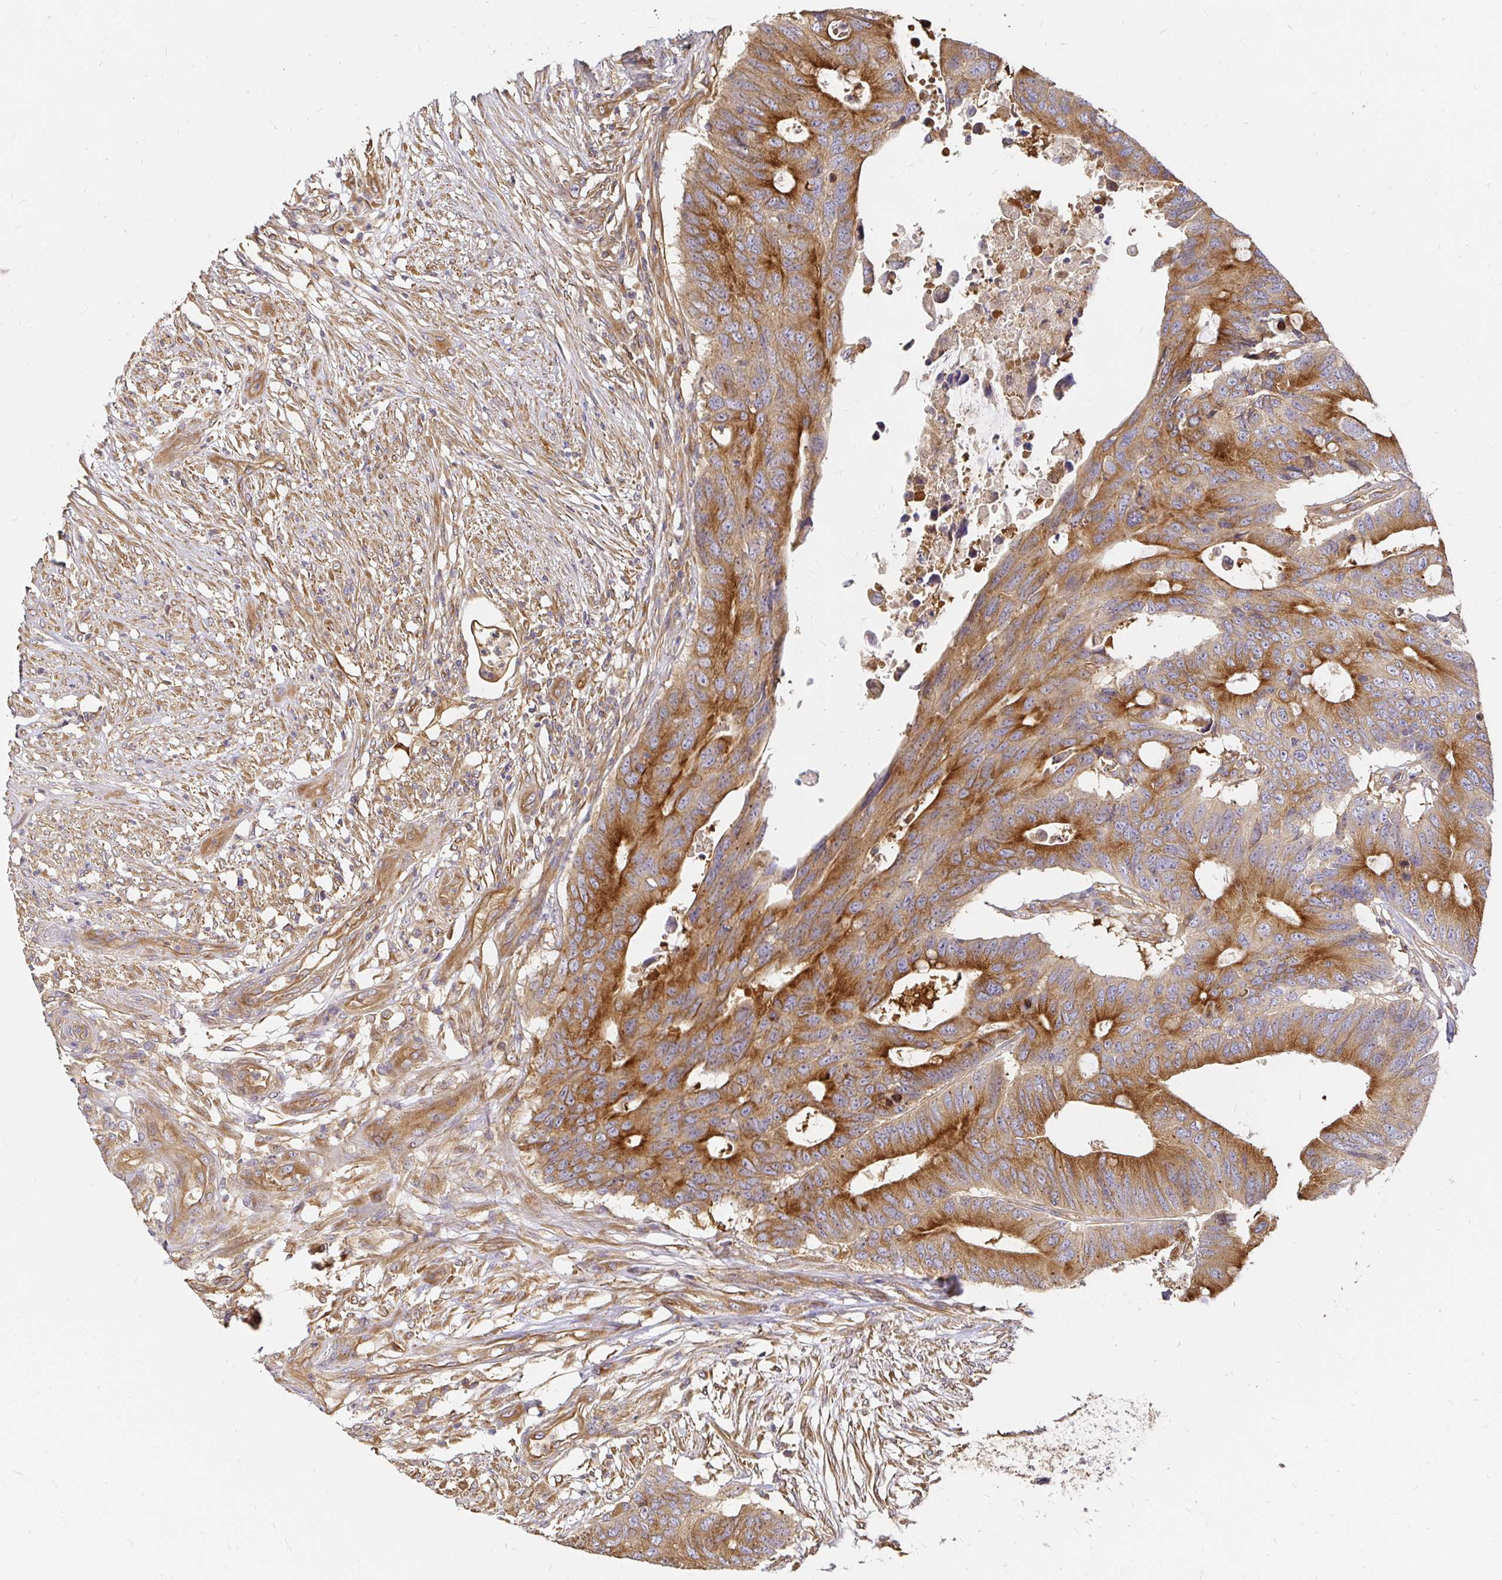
{"staining": {"intensity": "moderate", "quantity": ">75%", "location": "cytoplasmic/membranous"}, "tissue": "colorectal cancer", "cell_type": "Tumor cells", "image_type": "cancer", "snomed": [{"axis": "morphology", "description": "Adenocarcinoma, NOS"}, {"axis": "topography", "description": "Colon"}], "caption": "This histopathology image demonstrates immunohistochemistry staining of human colorectal adenocarcinoma, with medium moderate cytoplasmic/membranous expression in approximately >75% of tumor cells.", "gene": "KIF5B", "patient": {"sex": "male", "age": 71}}